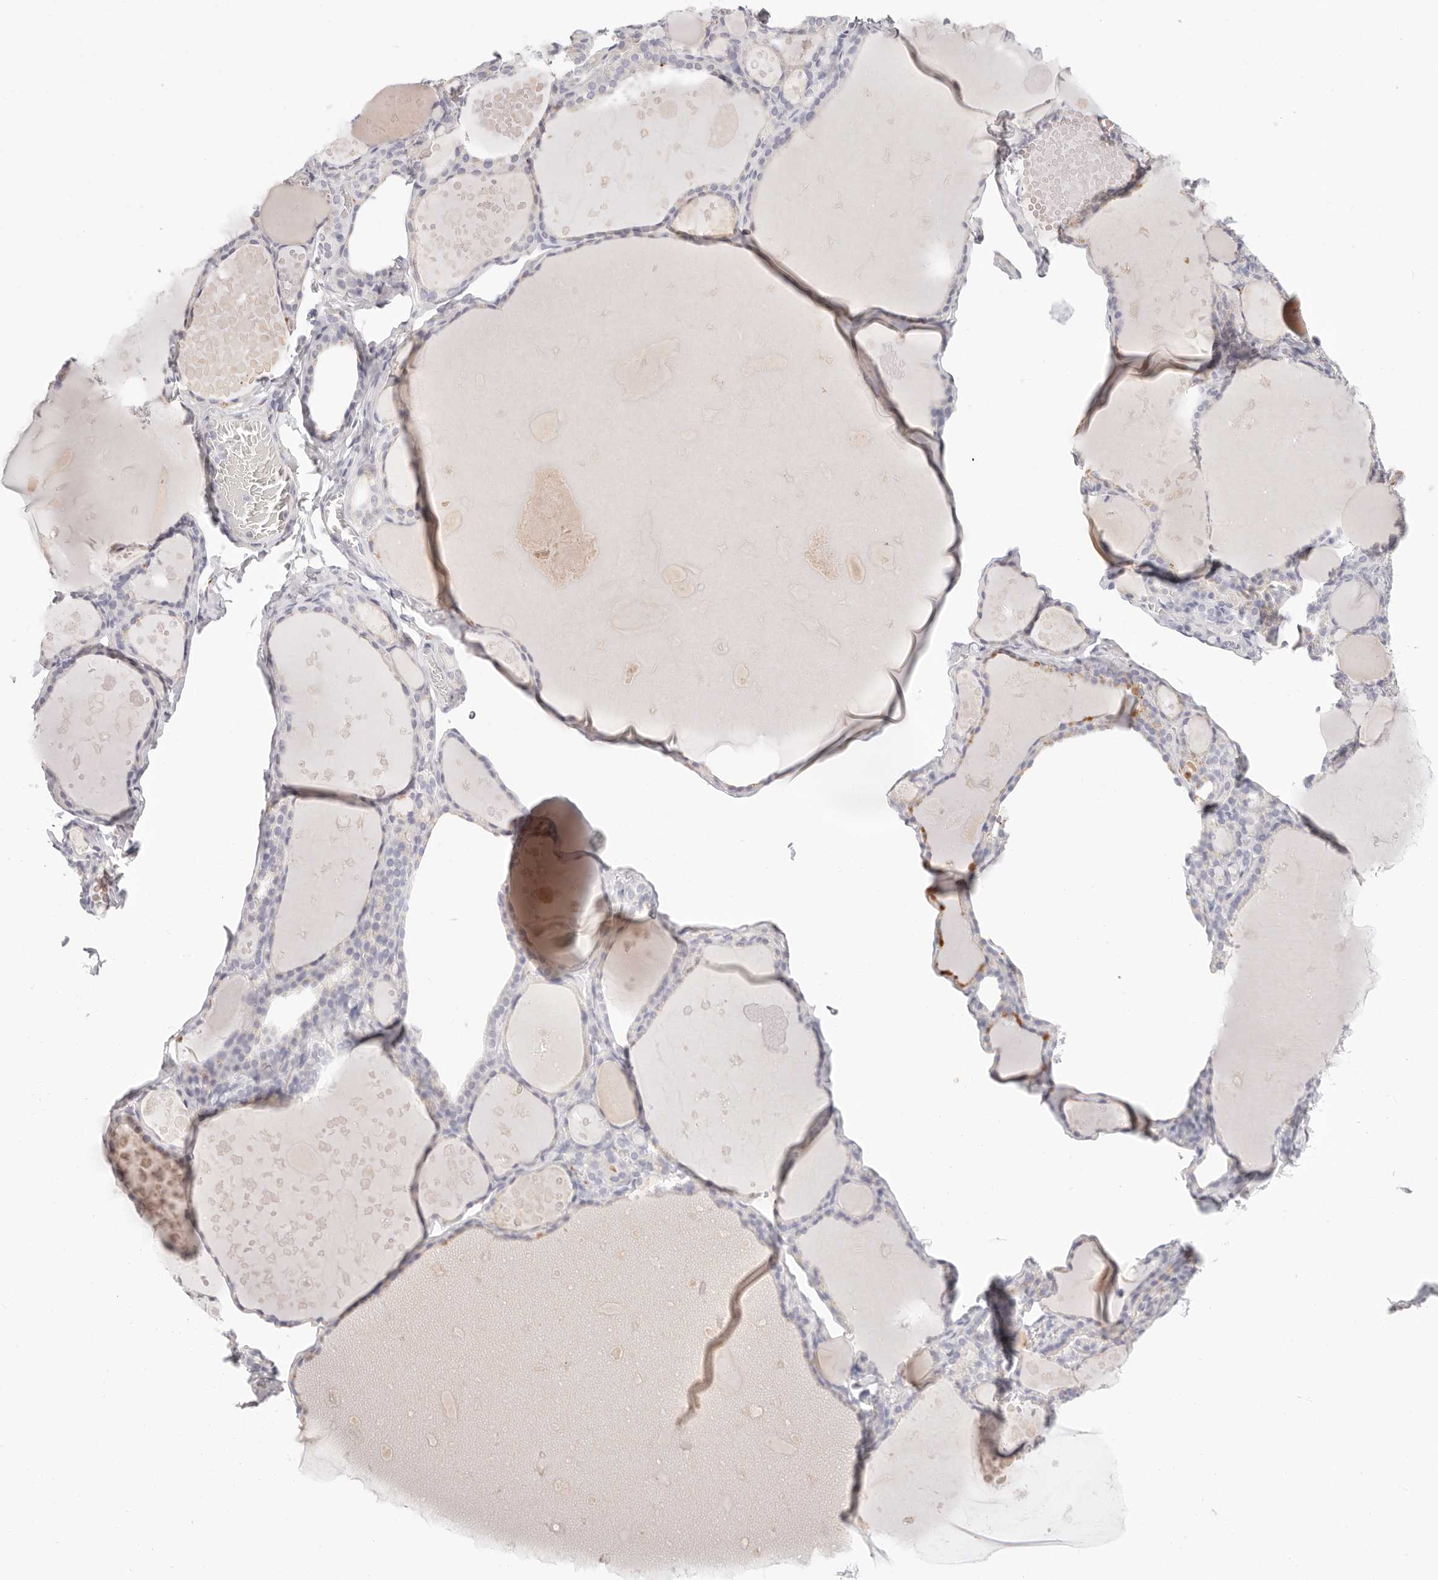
{"staining": {"intensity": "weak", "quantity": "25%-75%", "location": "cytoplasmic/membranous"}, "tissue": "thyroid gland", "cell_type": "Glandular cells", "image_type": "normal", "snomed": [{"axis": "morphology", "description": "Normal tissue, NOS"}, {"axis": "topography", "description": "Thyroid gland"}], "caption": "Protein staining of benign thyroid gland shows weak cytoplasmic/membranous staining in about 25%-75% of glandular cells. (Brightfield microscopy of DAB IHC at high magnification).", "gene": "STKLD1", "patient": {"sex": "male", "age": 56}}